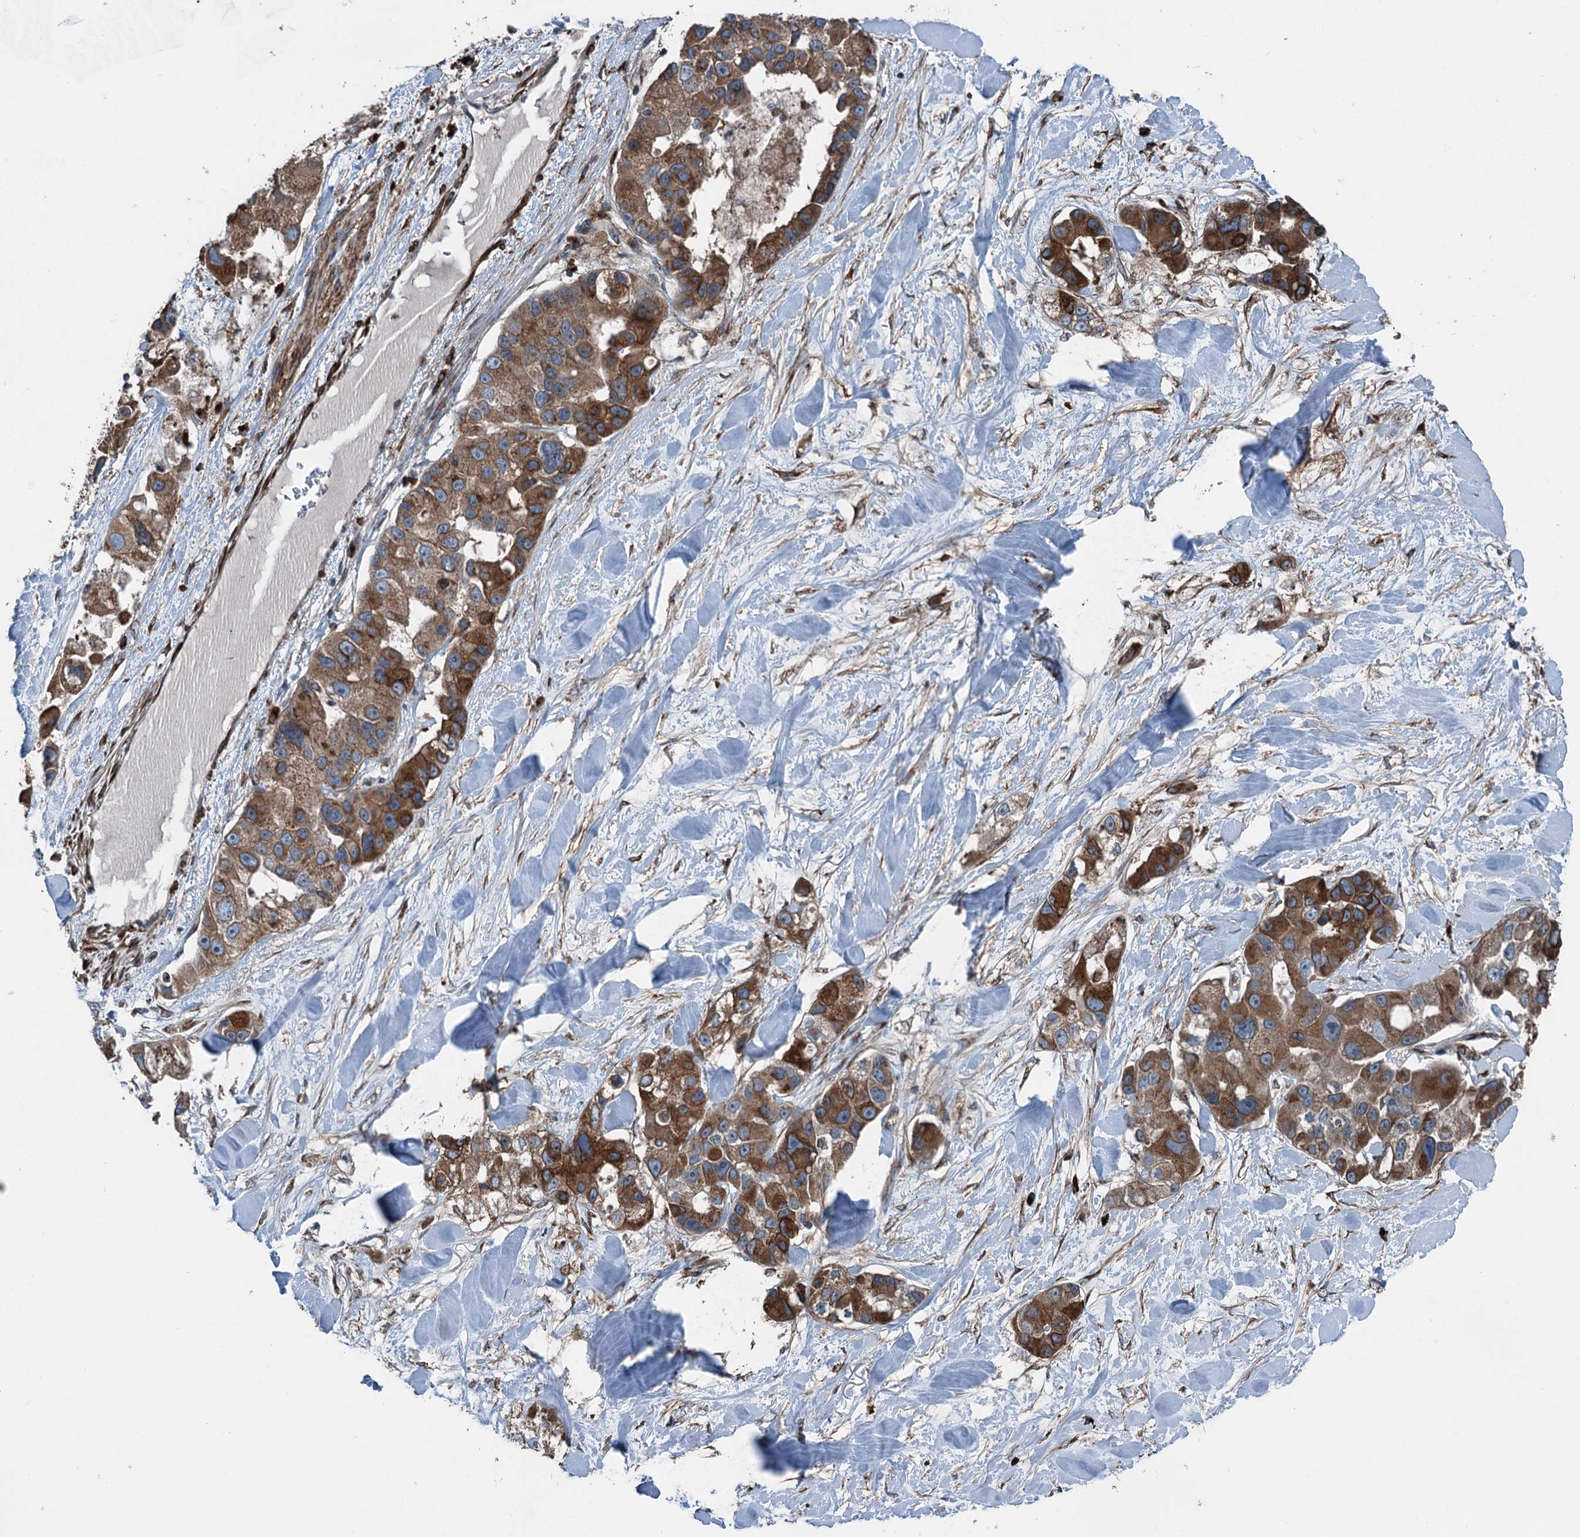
{"staining": {"intensity": "strong", "quantity": ">75%", "location": "cytoplasmic/membranous"}, "tissue": "lung cancer", "cell_type": "Tumor cells", "image_type": "cancer", "snomed": [{"axis": "morphology", "description": "Adenocarcinoma, NOS"}, {"axis": "topography", "description": "Lung"}], "caption": "Immunohistochemical staining of lung adenocarcinoma exhibits strong cytoplasmic/membranous protein expression in about >75% of tumor cells.", "gene": "CALCOCO1", "patient": {"sex": "female", "age": 54}}